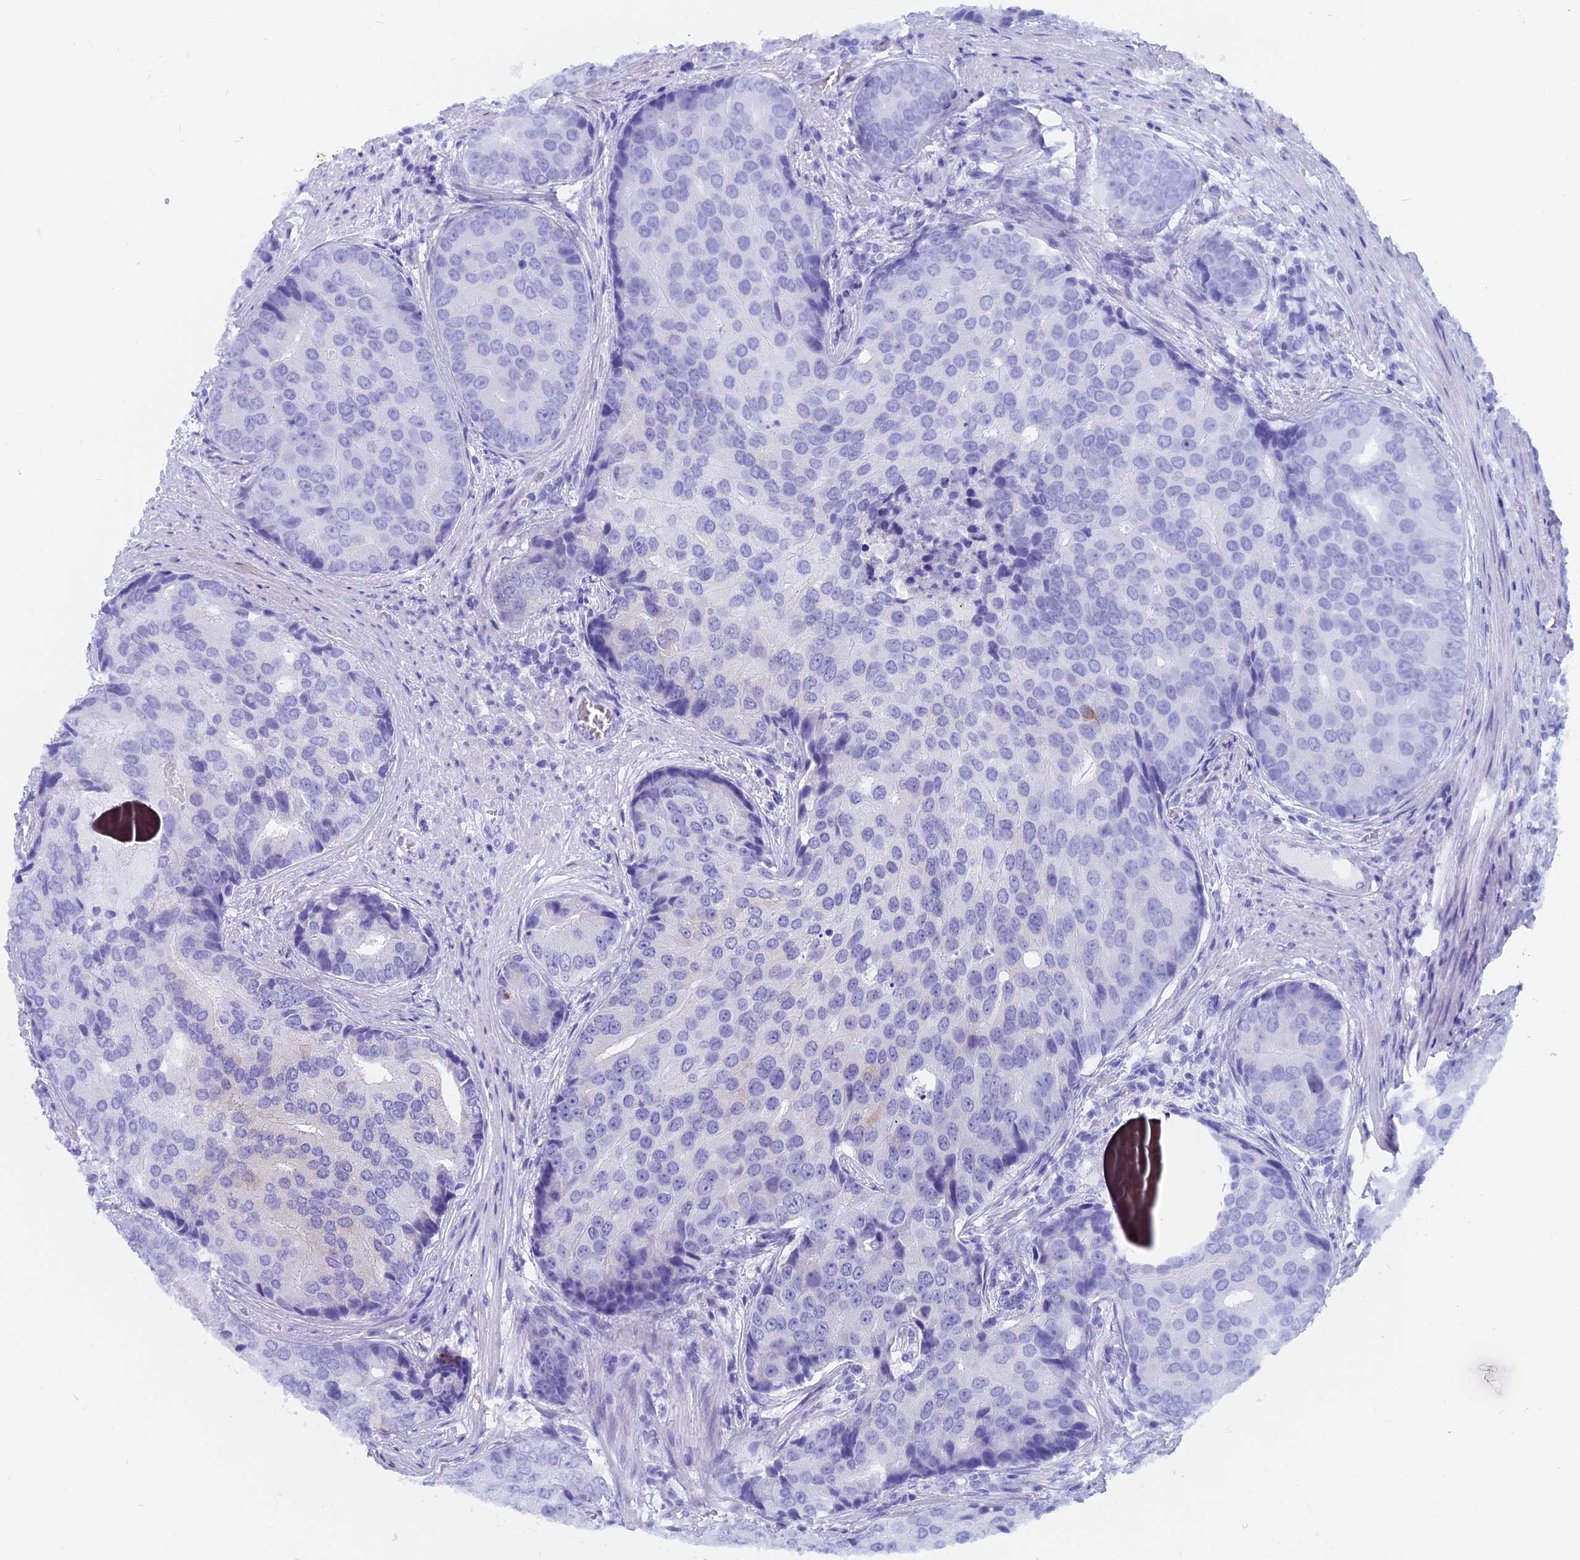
{"staining": {"intensity": "moderate", "quantity": "<25%", "location": "cytoplasmic/membranous"}, "tissue": "prostate cancer", "cell_type": "Tumor cells", "image_type": "cancer", "snomed": [{"axis": "morphology", "description": "Adenocarcinoma, High grade"}, {"axis": "topography", "description": "Prostate"}], "caption": "Tumor cells display low levels of moderate cytoplasmic/membranous positivity in about <25% of cells in prostate cancer.", "gene": "CAPS", "patient": {"sex": "male", "age": 62}}